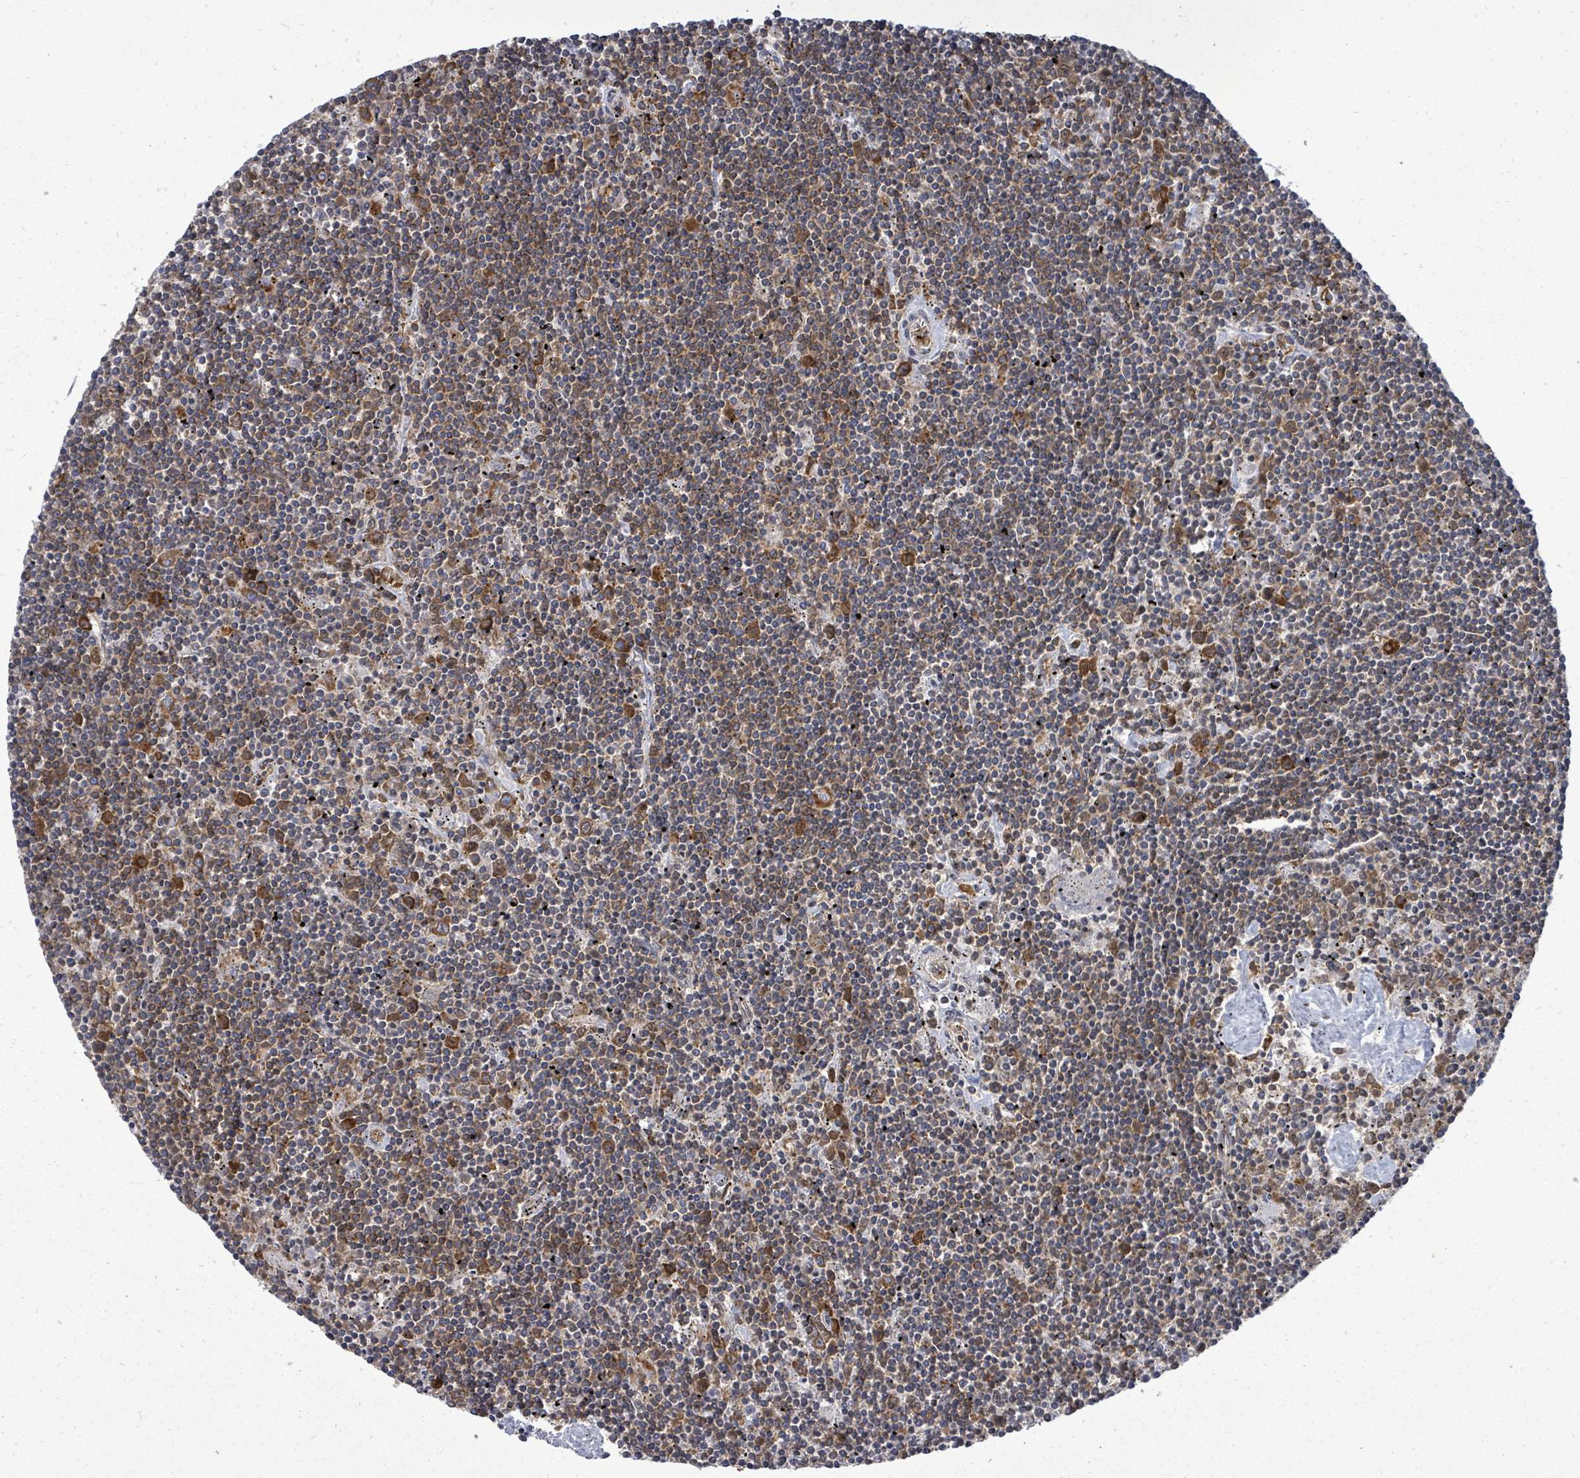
{"staining": {"intensity": "moderate", "quantity": "<25%", "location": "cytoplasmic/membranous"}, "tissue": "lymphoma", "cell_type": "Tumor cells", "image_type": "cancer", "snomed": [{"axis": "morphology", "description": "Malignant lymphoma, non-Hodgkin's type, Low grade"}, {"axis": "topography", "description": "Spleen"}], "caption": "Low-grade malignant lymphoma, non-Hodgkin's type stained with a brown dye shows moderate cytoplasmic/membranous positive positivity in about <25% of tumor cells.", "gene": "EIF3C", "patient": {"sex": "male", "age": 76}}